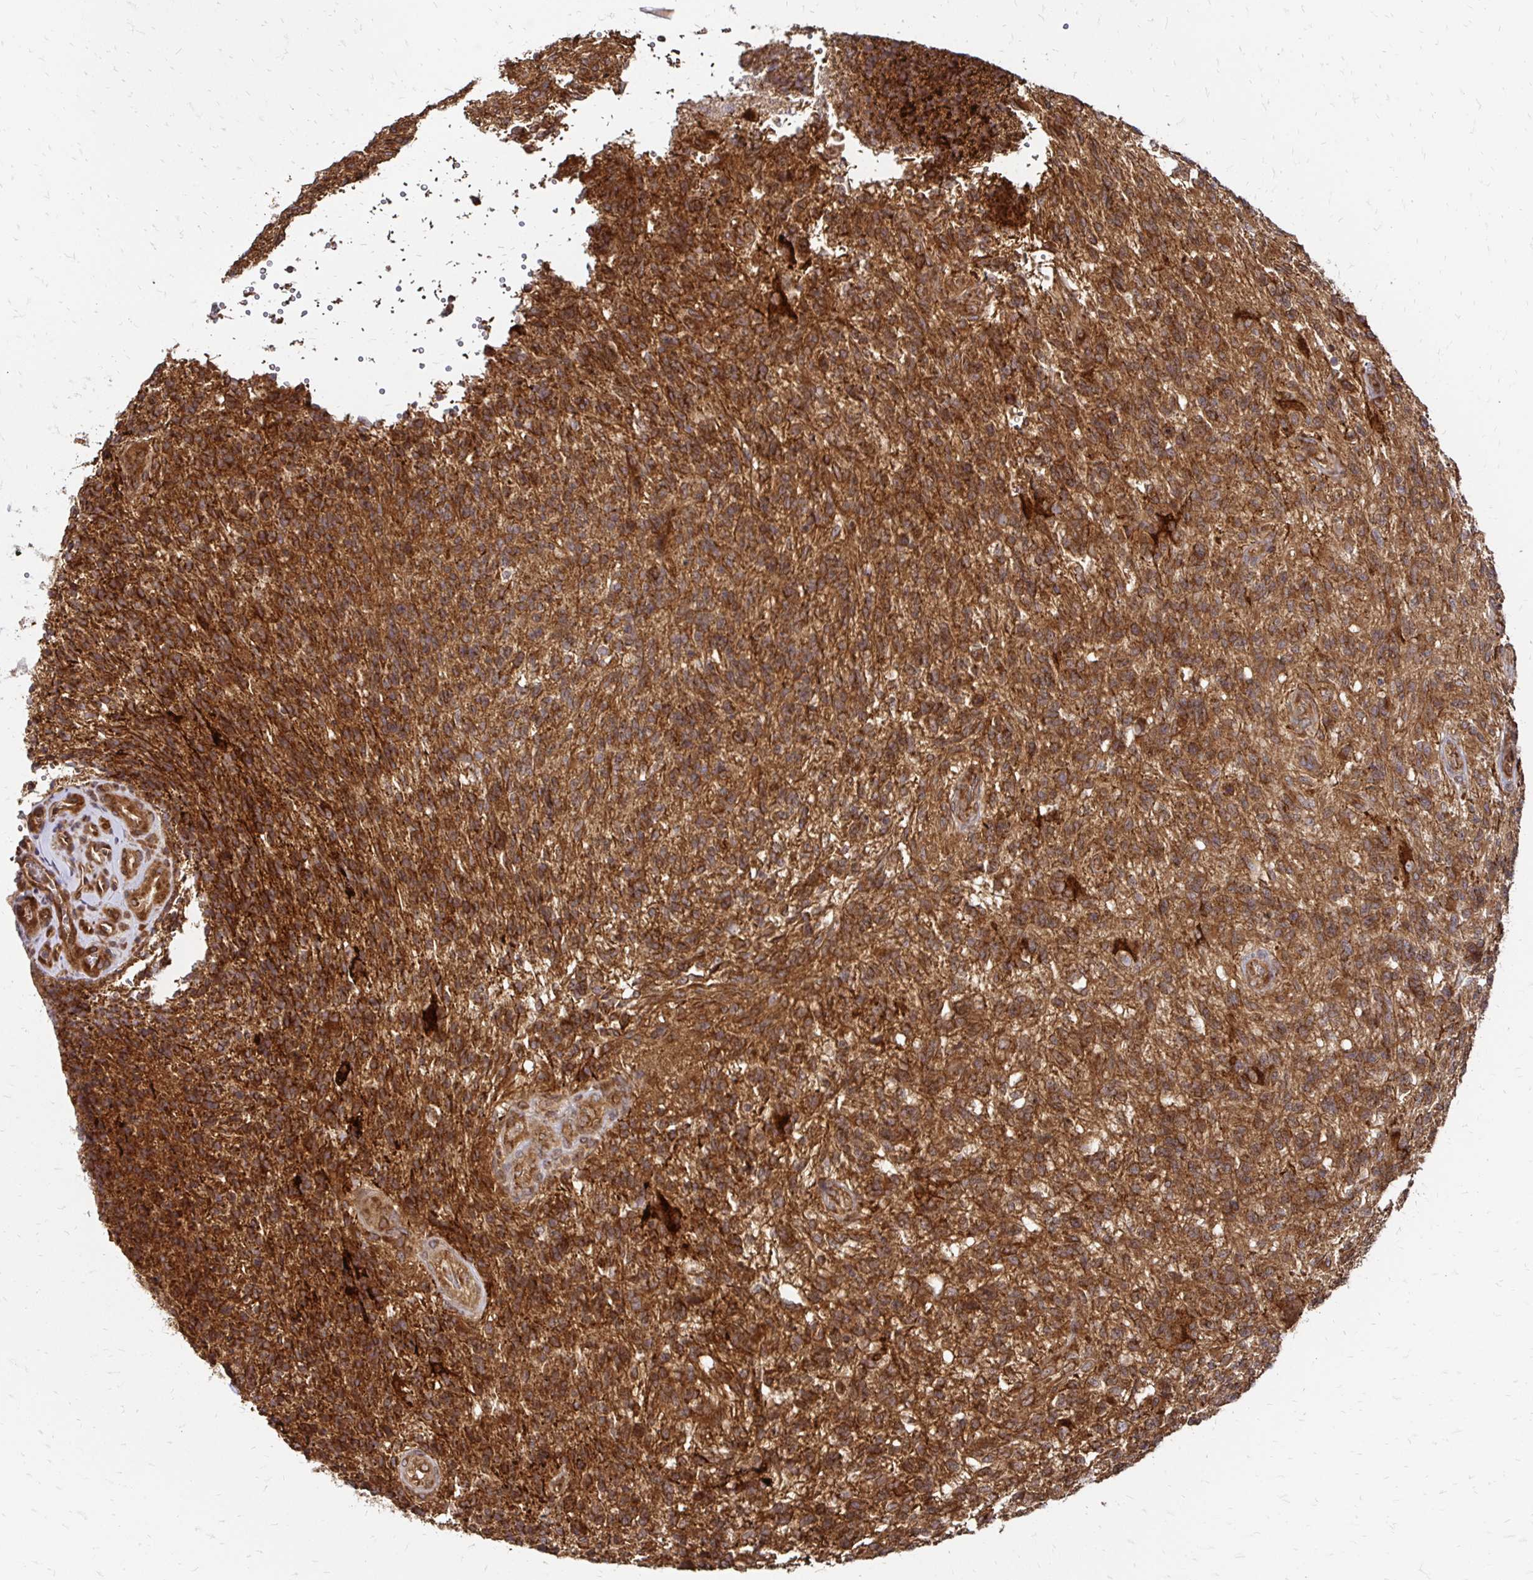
{"staining": {"intensity": "strong", "quantity": ">75%", "location": "cytoplasmic/membranous"}, "tissue": "glioma", "cell_type": "Tumor cells", "image_type": "cancer", "snomed": [{"axis": "morphology", "description": "Glioma, malignant, High grade"}, {"axis": "topography", "description": "Brain"}], "caption": "Immunohistochemistry (IHC) of malignant glioma (high-grade) reveals high levels of strong cytoplasmic/membranous expression in about >75% of tumor cells. (brown staining indicates protein expression, while blue staining denotes nuclei).", "gene": "ZW10", "patient": {"sex": "male", "age": 56}}